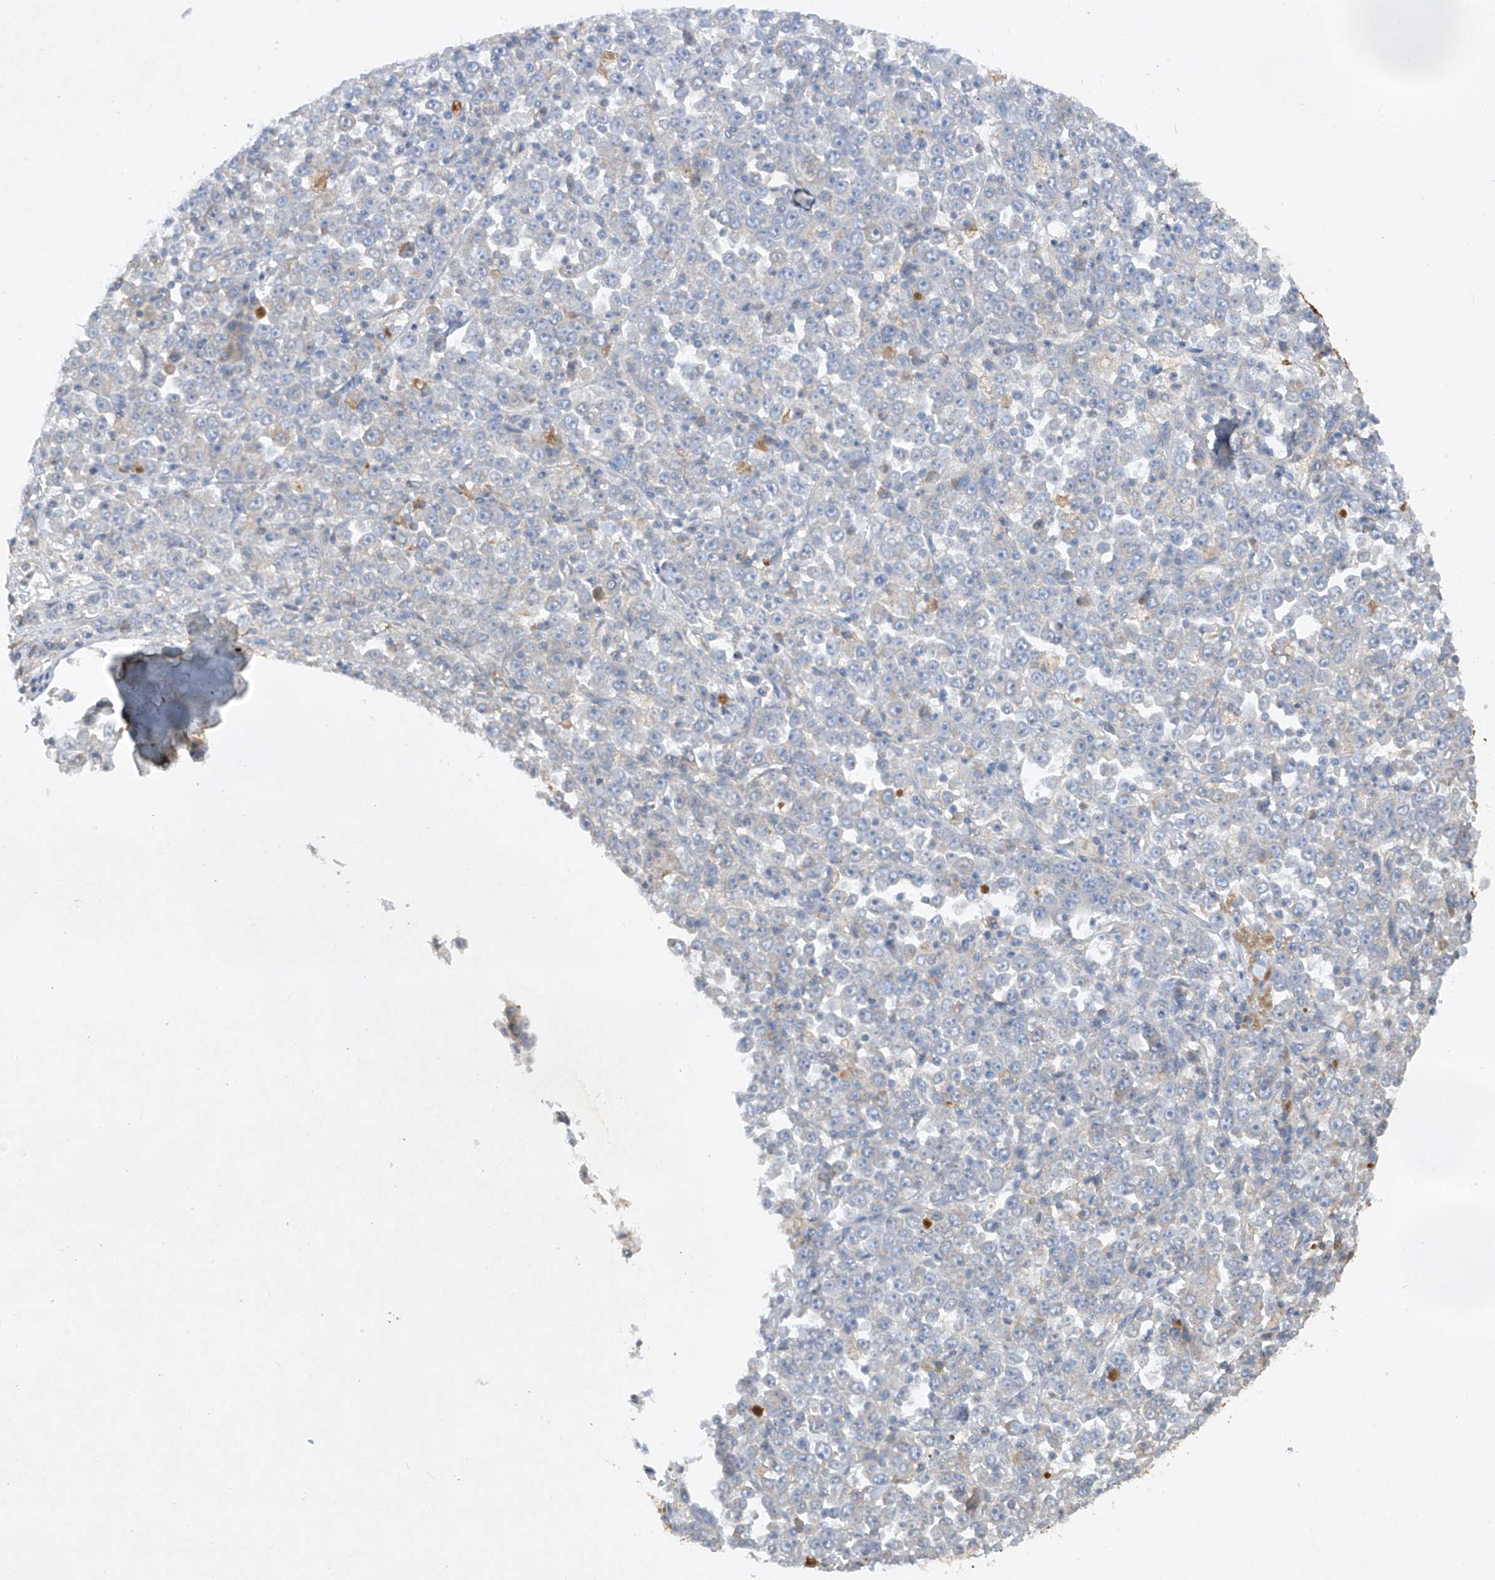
{"staining": {"intensity": "negative", "quantity": "none", "location": "none"}, "tissue": "stomach cancer", "cell_type": "Tumor cells", "image_type": "cancer", "snomed": [{"axis": "morphology", "description": "Normal tissue, NOS"}, {"axis": "morphology", "description": "Adenocarcinoma, NOS"}, {"axis": "topography", "description": "Stomach, upper"}, {"axis": "topography", "description": "Stomach"}], "caption": "There is no significant positivity in tumor cells of stomach cancer.", "gene": "HAS3", "patient": {"sex": "male", "age": 59}}